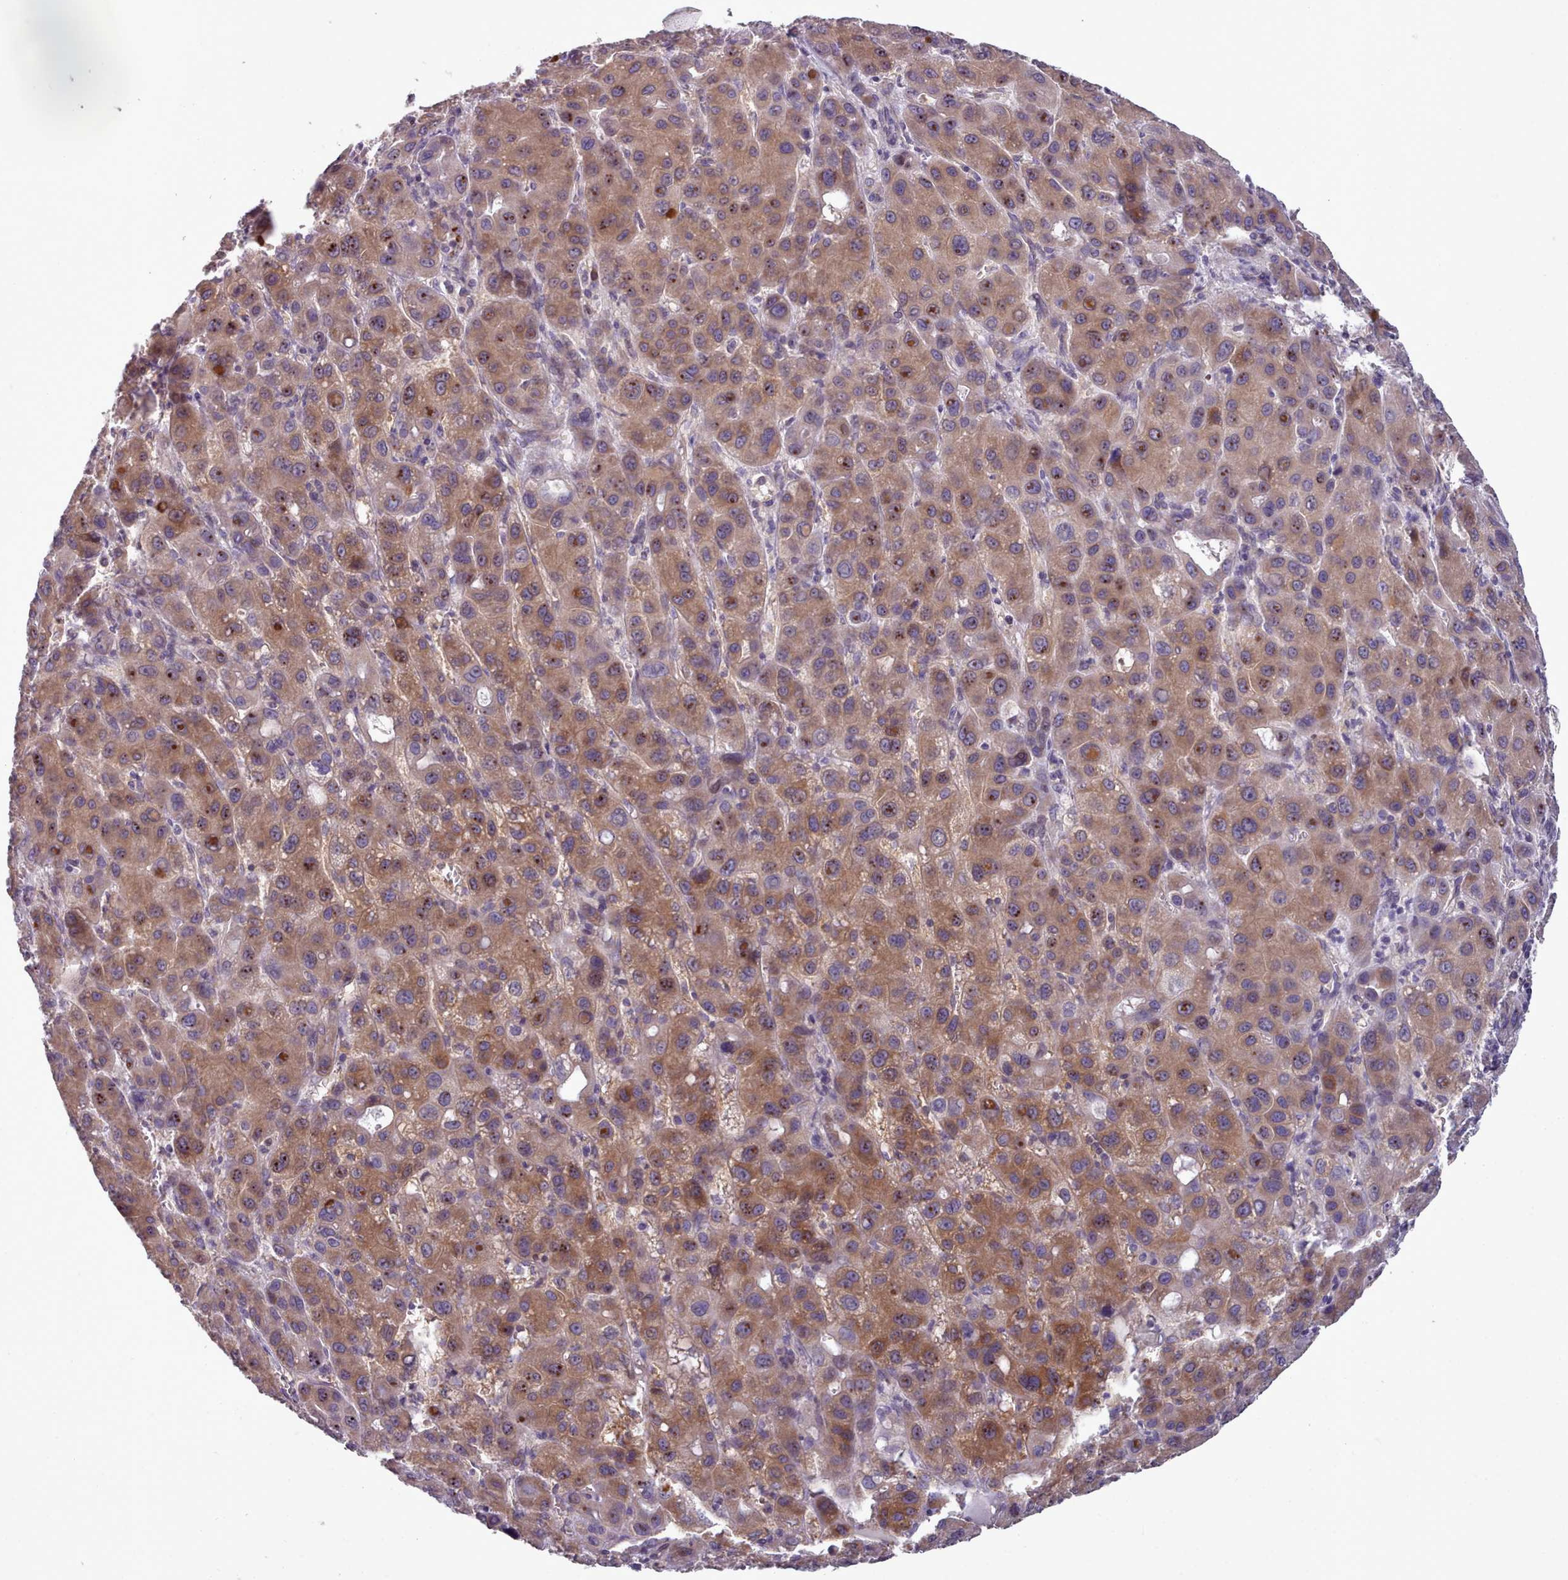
{"staining": {"intensity": "moderate", "quantity": ">75%", "location": "cytoplasmic/membranous"}, "tissue": "liver cancer", "cell_type": "Tumor cells", "image_type": "cancer", "snomed": [{"axis": "morphology", "description": "Carcinoma, Hepatocellular, NOS"}, {"axis": "topography", "description": "Liver"}], "caption": "Liver cancer (hepatocellular carcinoma) stained for a protein displays moderate cytoplasmic/membranous positivity in tumor cells.", "gene": "DPF1", "patient": {"sex": "male", "age": 55}}